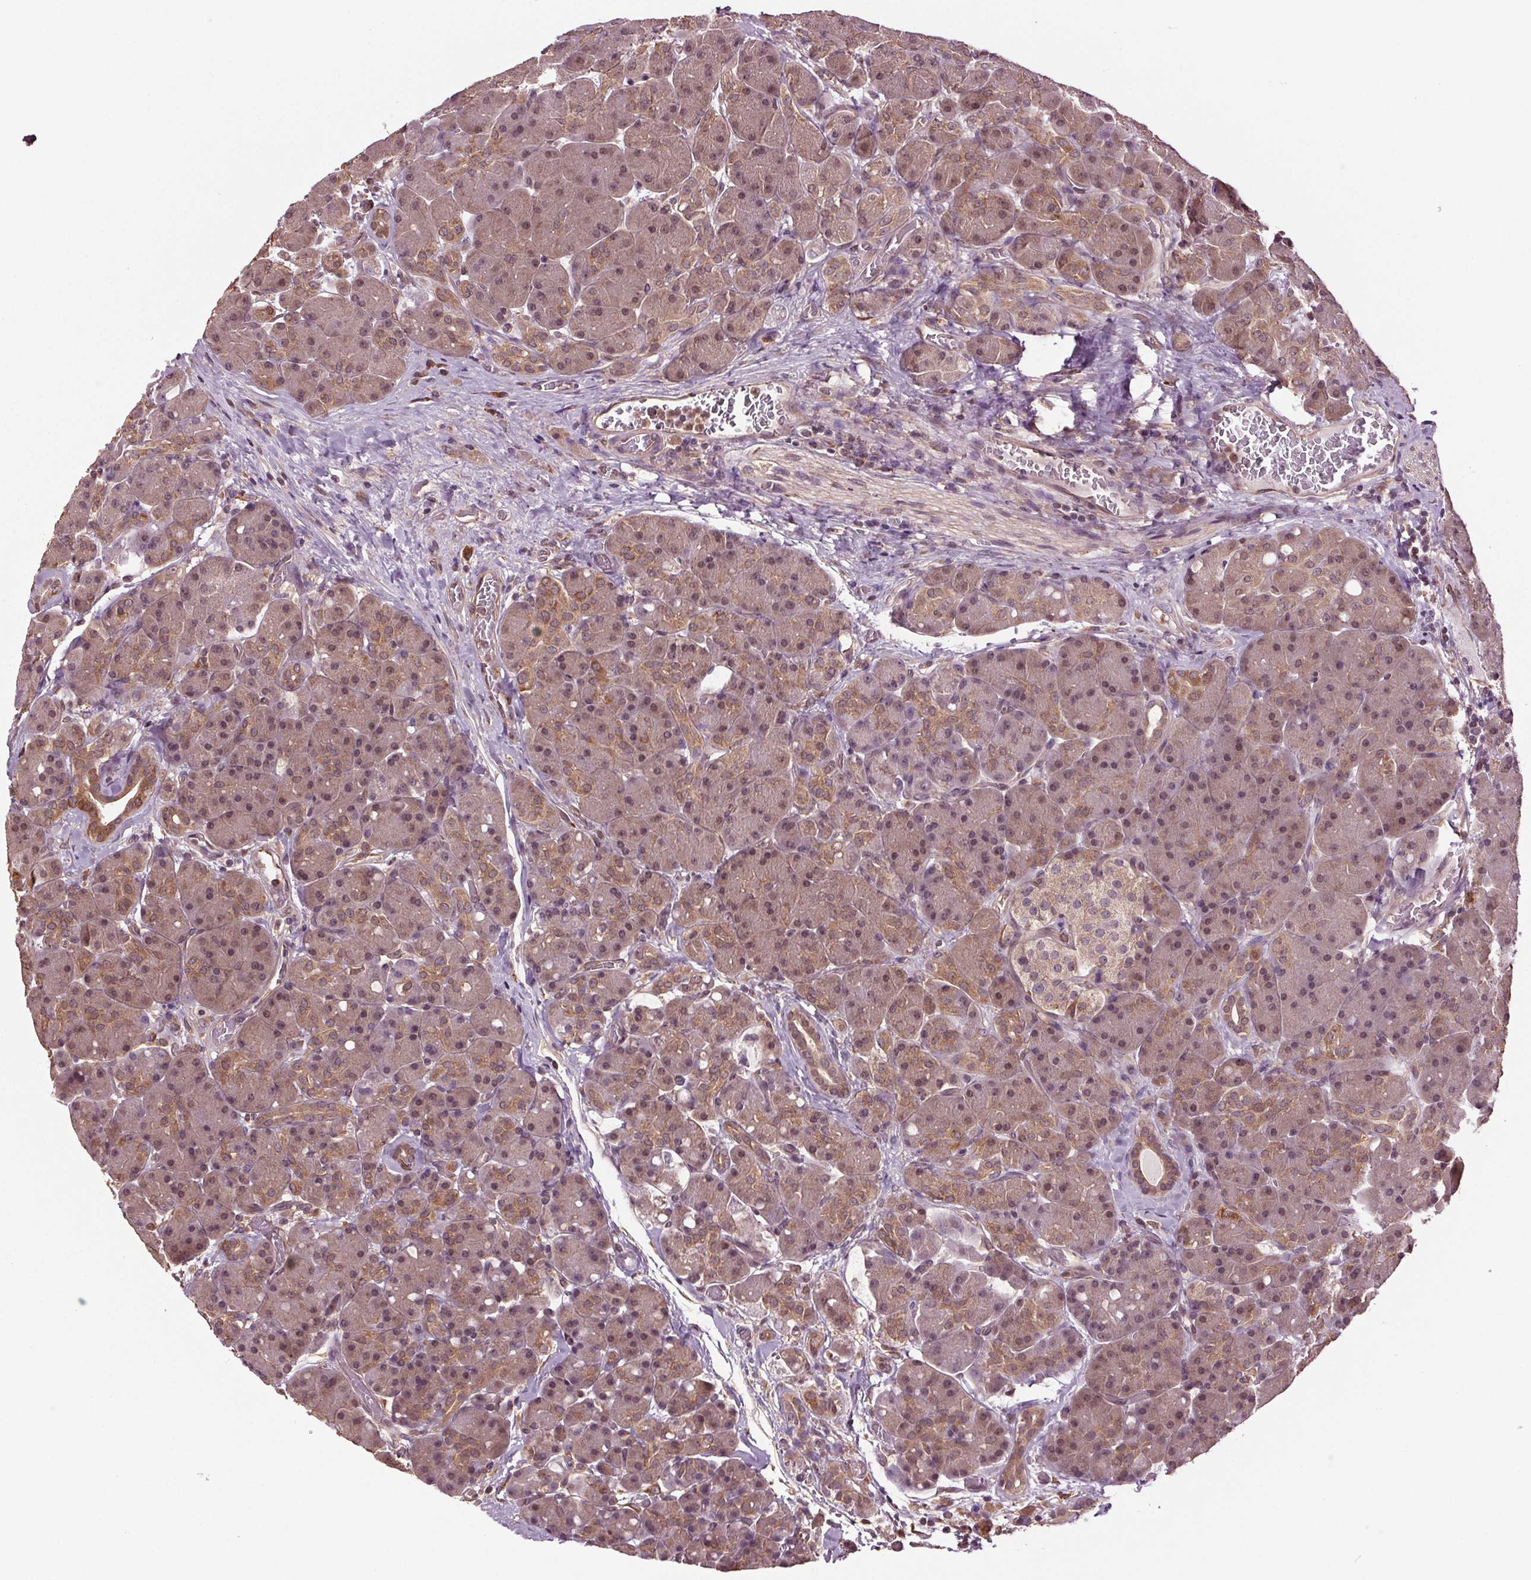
{"staining": {"intensity": "moderate", "quantity": "<25%", "location": "cytoplasmic/membranous"}, "tissue": "pancreas", "cell_type": "Exocrine glandular cells", "image_type": "normal", "snomed": [{"axis": "morphology", "description": "Normal tissue, NOS"}, {"axis": "topography", "description": "Pancreas"}], "caption": "An image of pancreas stained for a protein displays moderate cytoplasmic/membranous brown staining in exocrine glandular cells.", "gene": "RNPEP", "patient": {"sex": "male", "age": 55}}